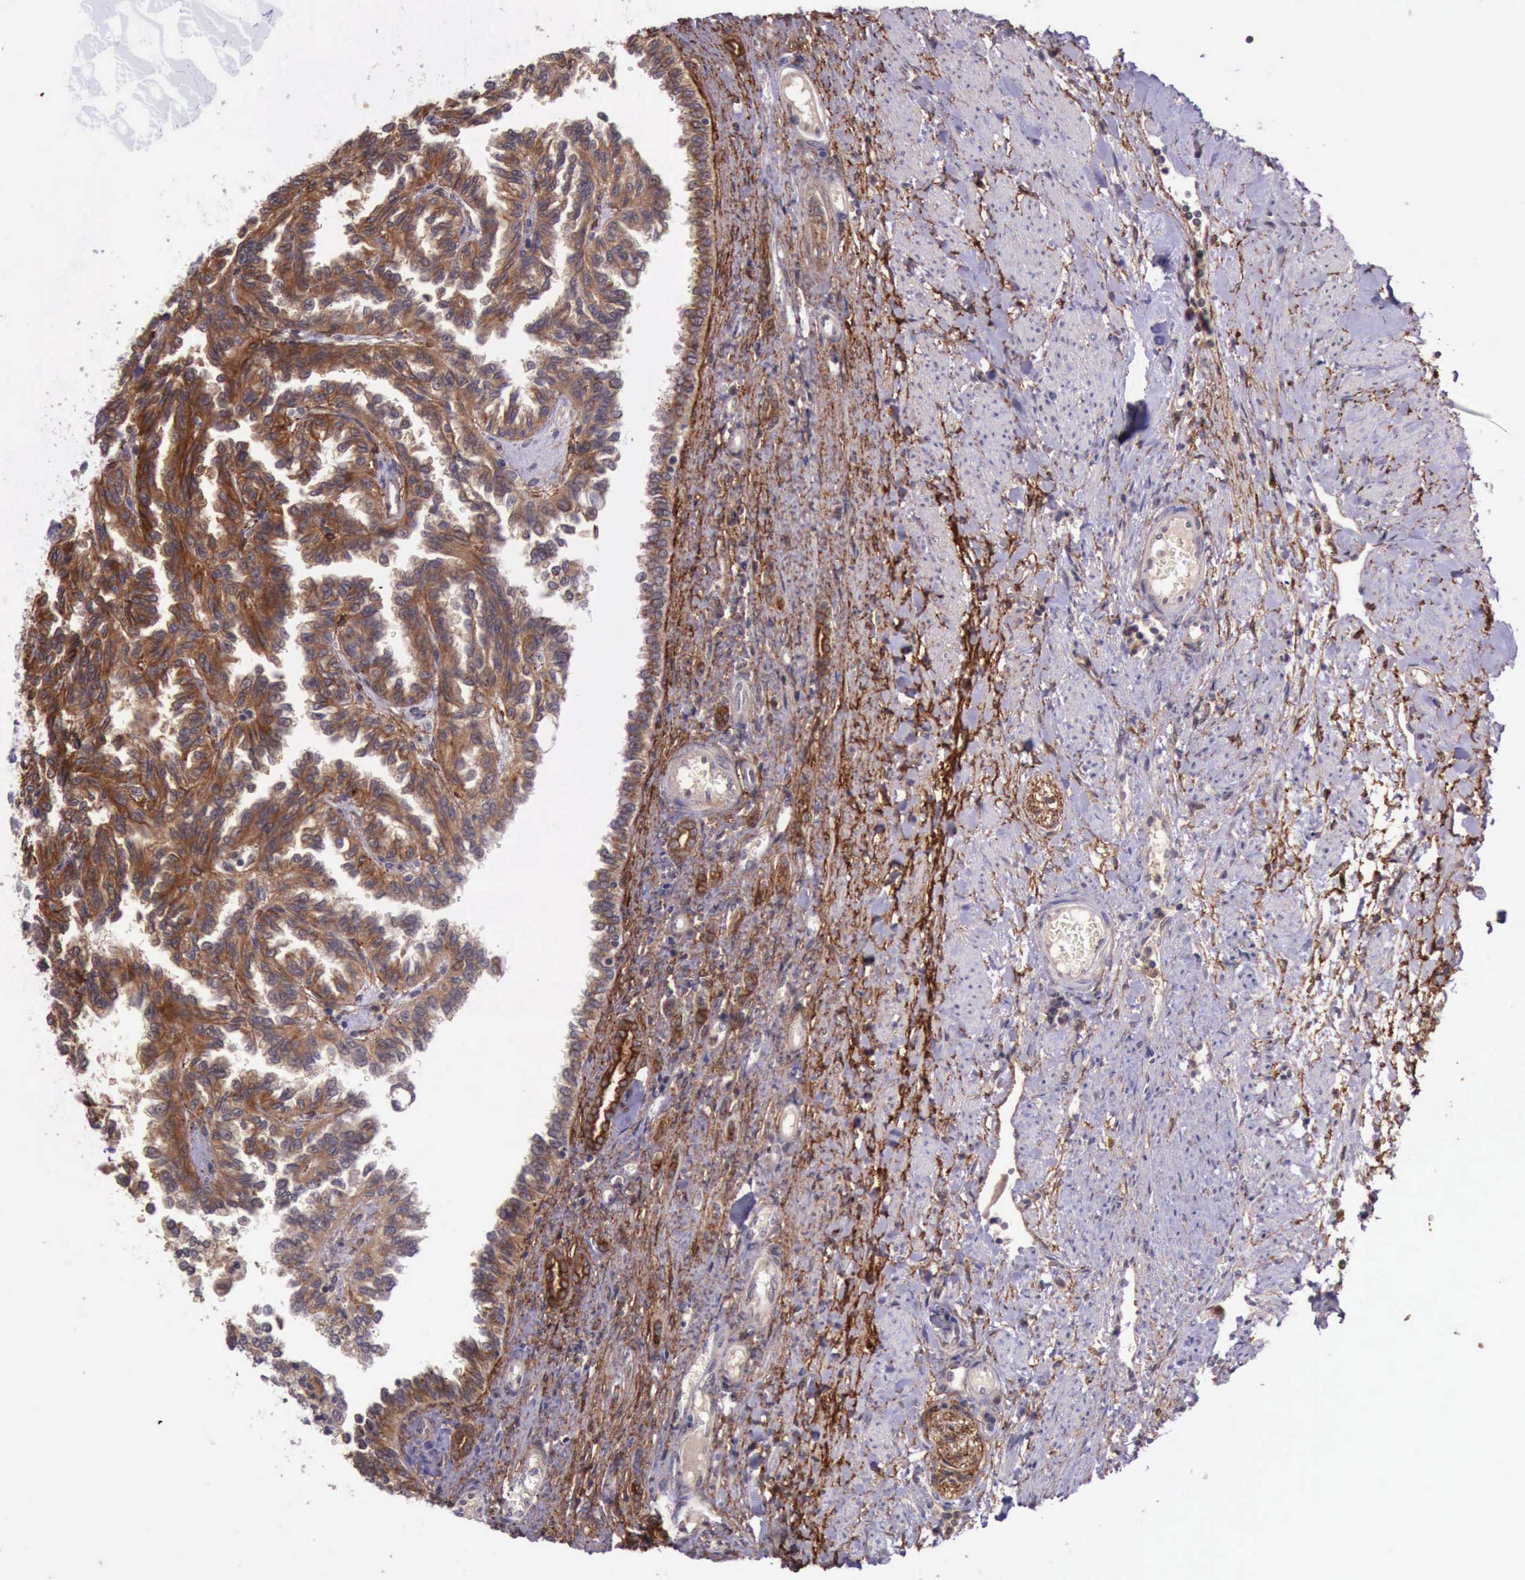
{"staining": {"intensity": "strong", "quantity": ">75%", "location": "cytoplasmic/membranous"}, "tissue": "renal cancer", "cell_type": "Tumor cells", "image_type": "cancer", "snomed": [{"axis": "morphology", "description": "Inflammation, NOS"}, {"axis": "morphology", "description": "Adenocarcinoma, NOS"}, {"axis": "topography", "description": "Kidney"}], "caption": "Protein analysis of renal cancer tissue exhibits strong cytoplasmic/membranous staining in approximately >75% of tumor cells. The protein of interest is shown in brown color, while the nuclei are stained blue.", "gene": "PRICKLE3", "patient": {"sex": "male", "age": 68}}